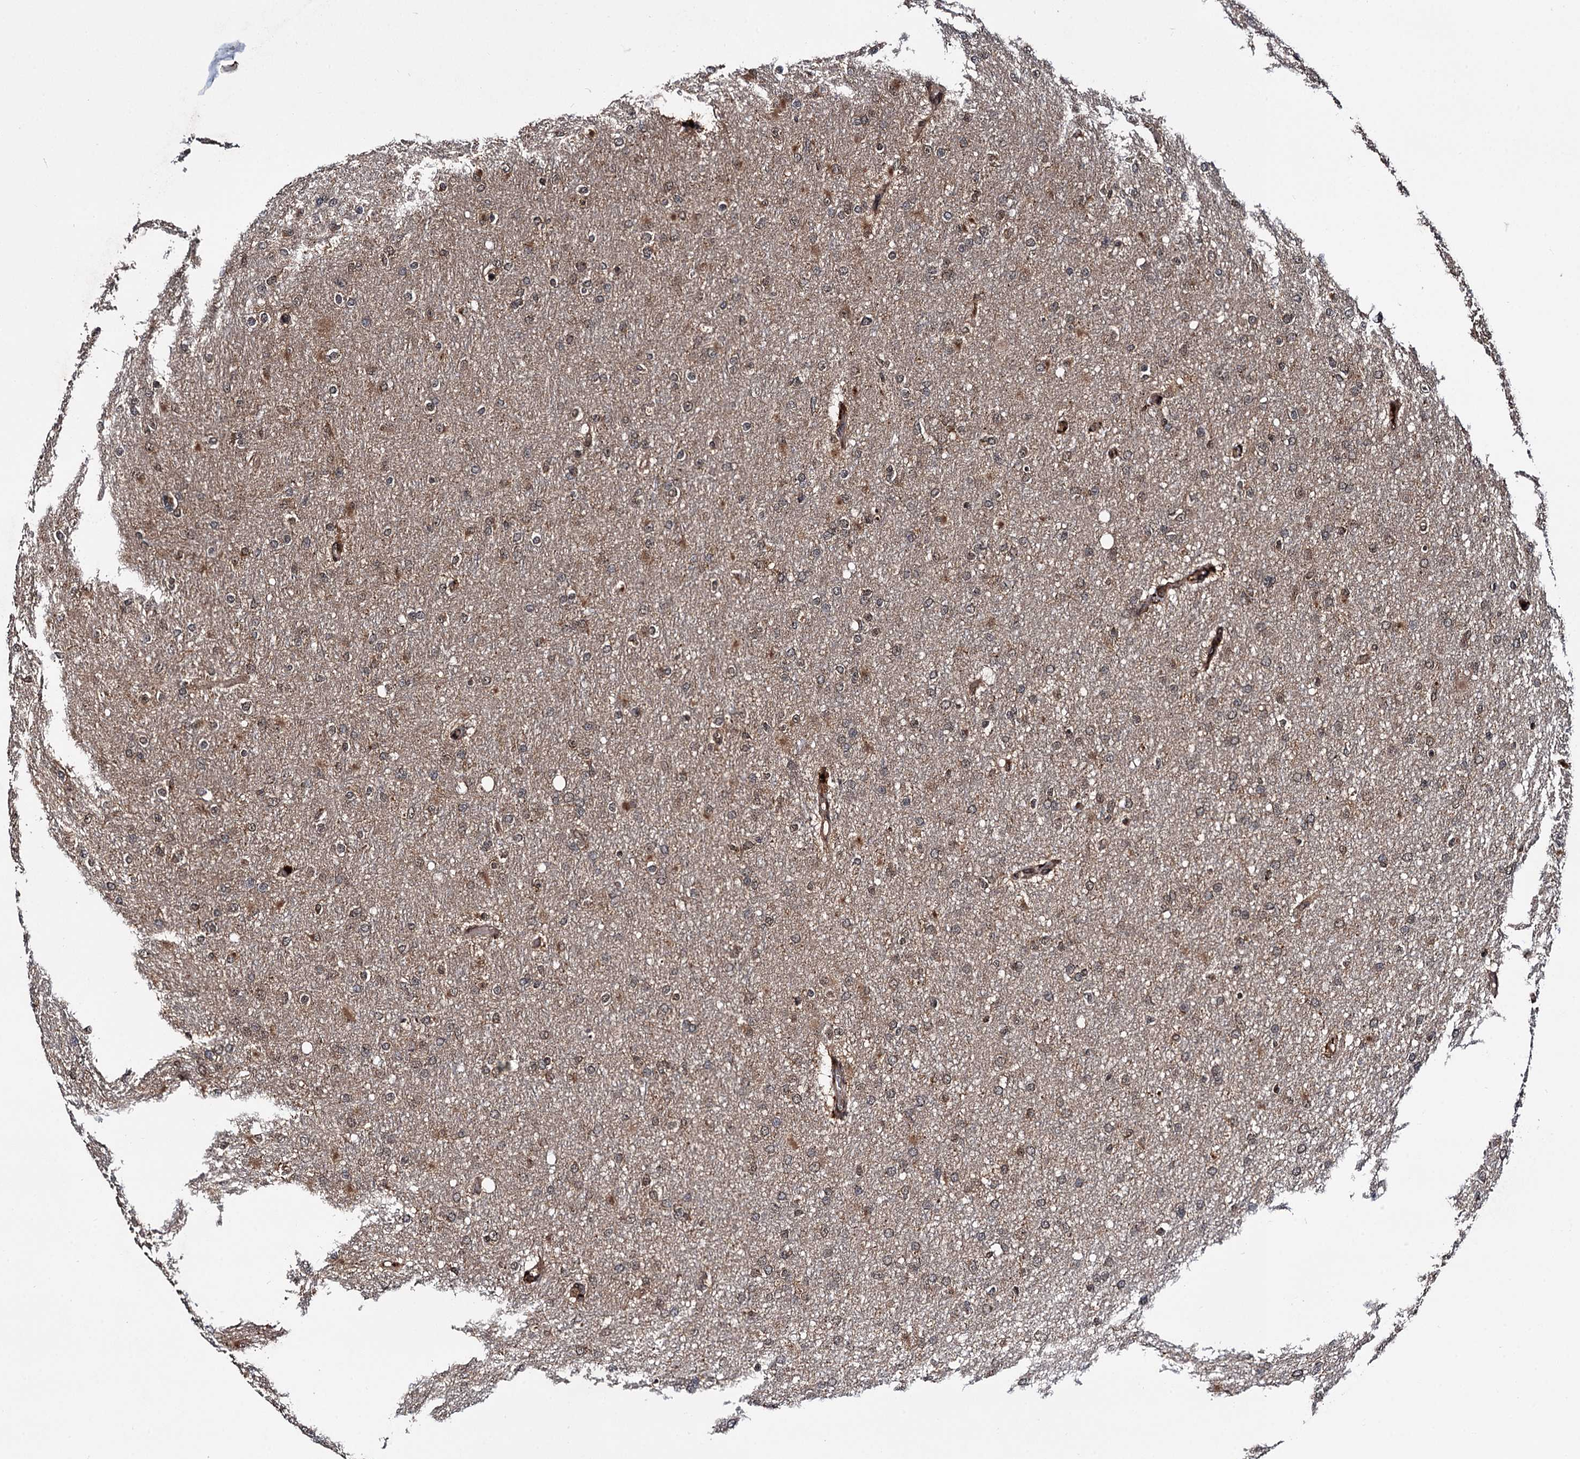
{"staining": {"intensity": "negative", "quantity": "none", "location": "none"}, "tissue": "glioma", "cell_type": "Tumor cells", "image_type": "cancer", "snomed": [{"axis": "morphology", "description": "Glioma, malignant, High grade"}, {"axis": "topography", "description": "Cerebral cortex"}], "caption": "Tumor cells show no significant protein expression in high-grade glioma (malignant).", "gene": "CEP192", "patient": {"sex": "female", "age": 36}}